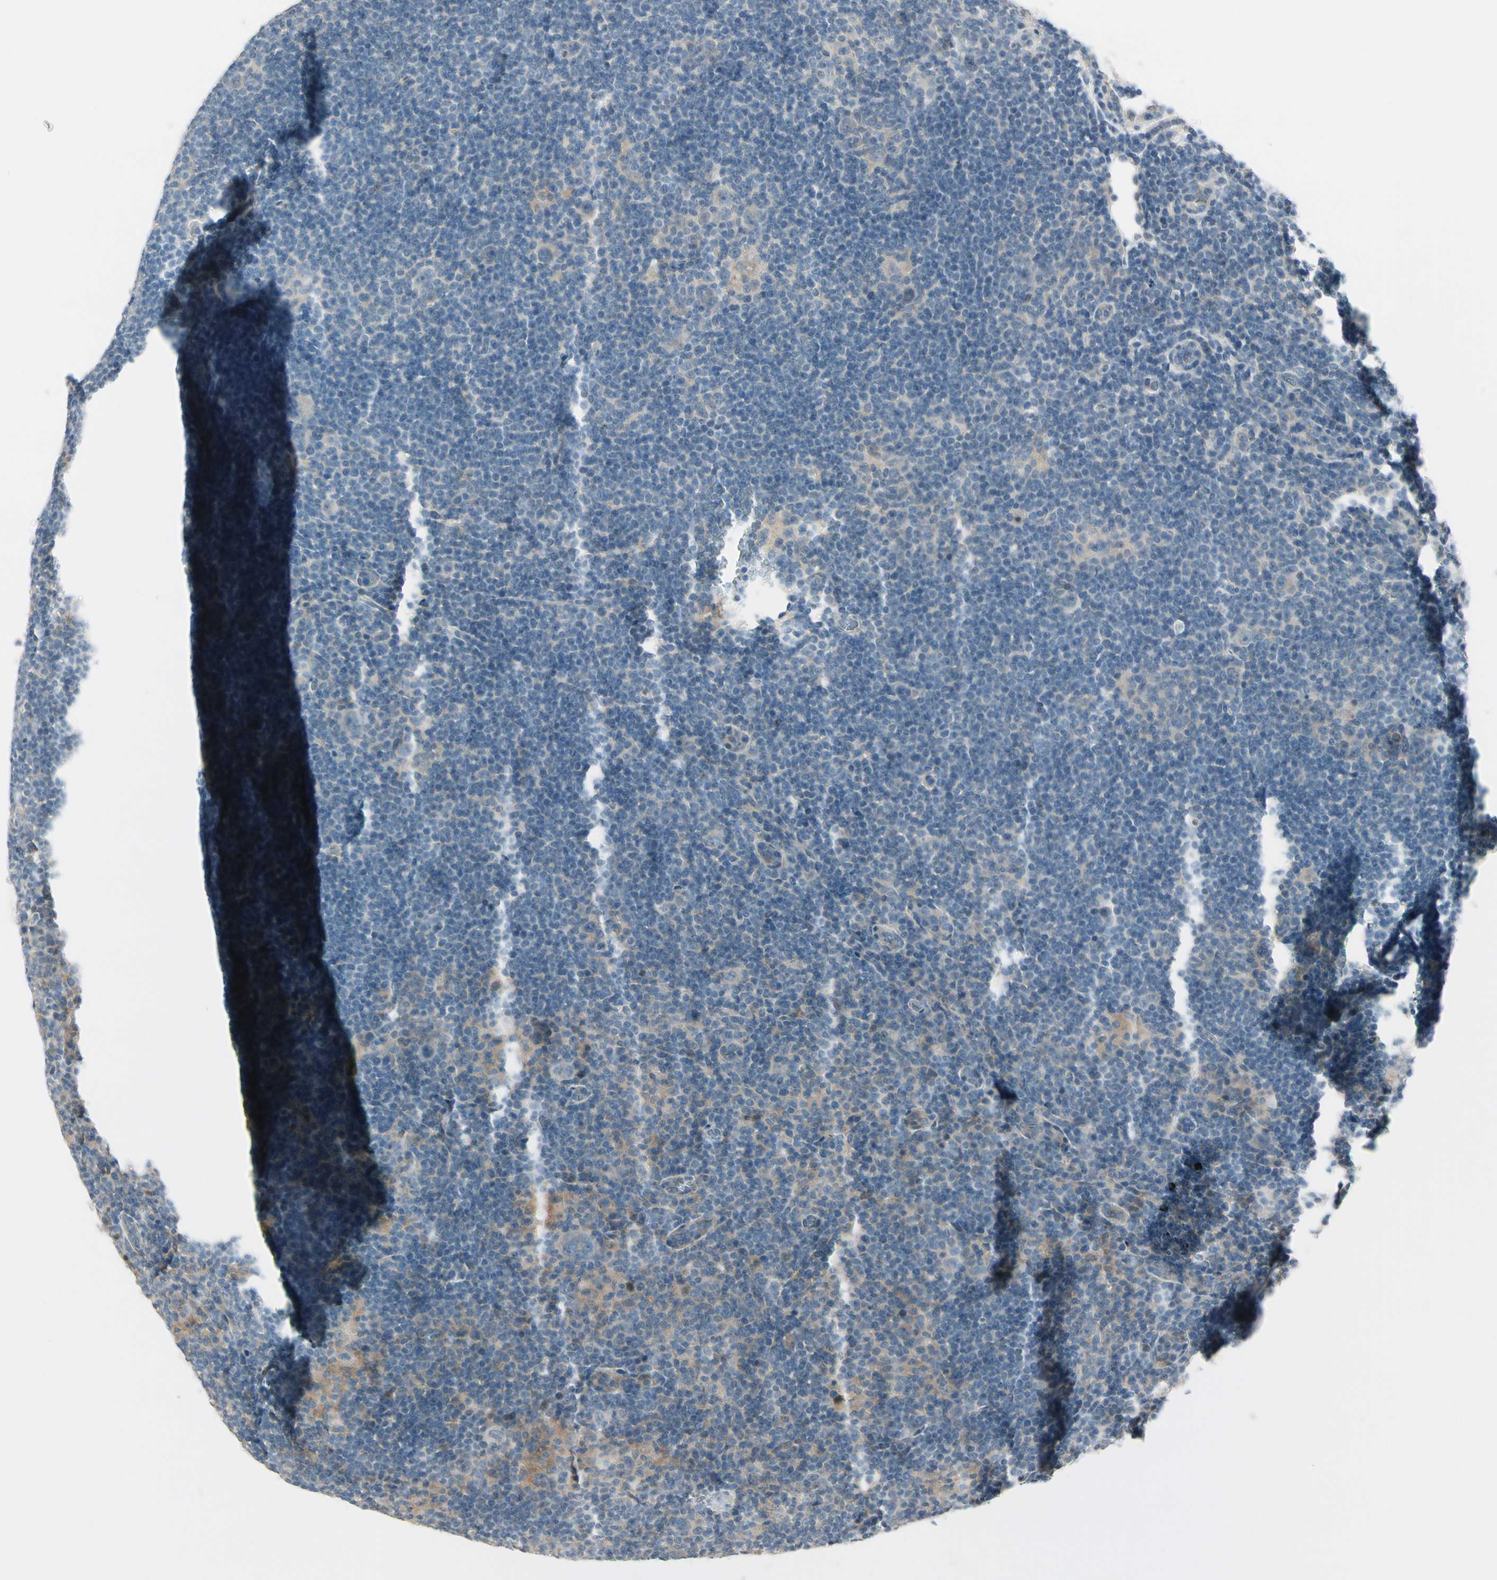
{"staining": {"intensity": "negative", "quantity": "none", "location": "none"}, "tissue": "lymphoma", "cell_type": "Tumor cells", "image_type": "cancer", "snomed": [{"axis": "morphology", "description": "Hodgkin's disease, NOS"}, {"axis": "topography", "description": "Lymph node"}], "caption": "This histopathology image is of lymphoma stained with immunohistochemistry (IHC) to label a protein in brown with the nuclei are counter-stained blue. There is no expression in tumor cells.", "gene": "CYP2E1", "patient": {"sex": "female", "age": 57}}